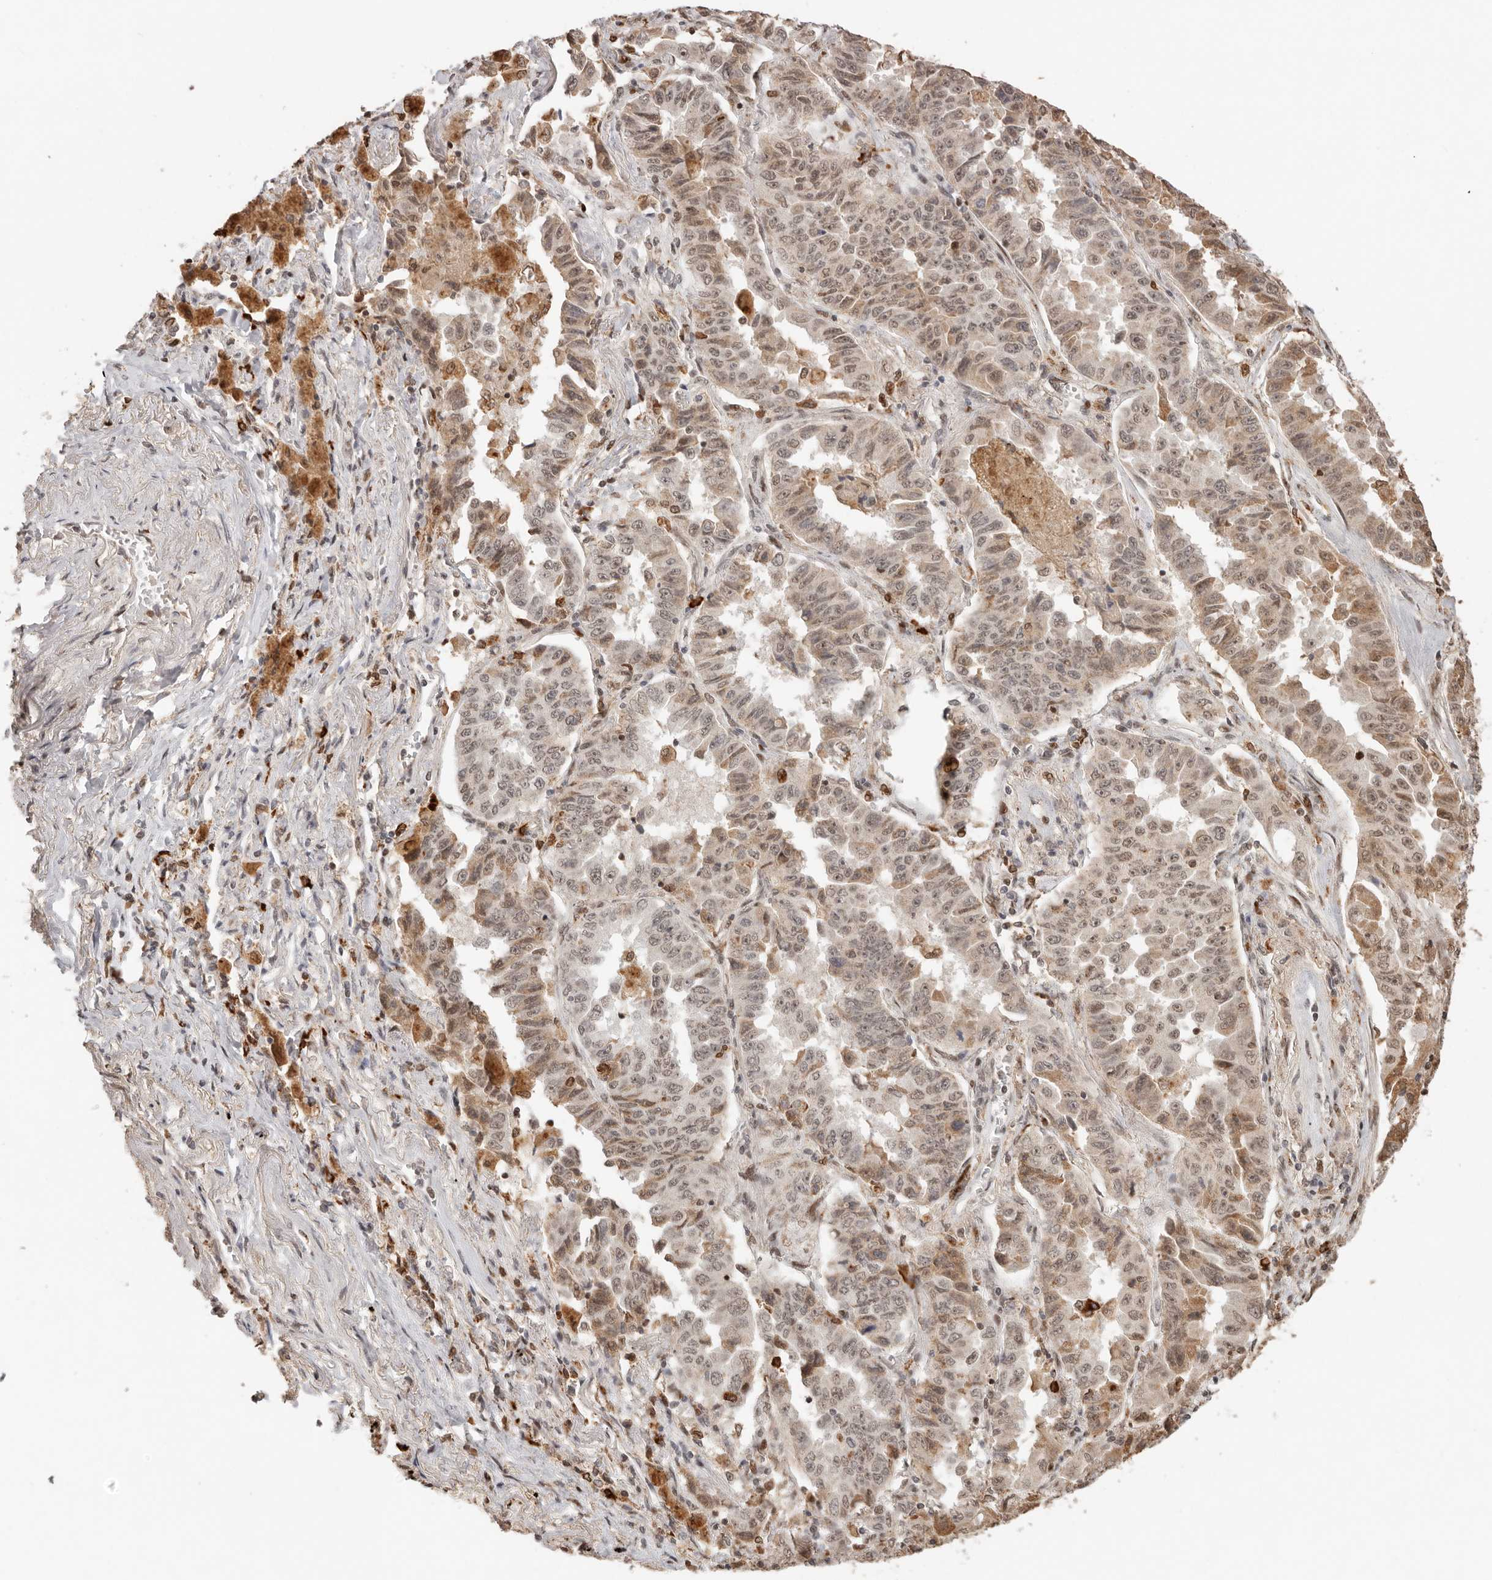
{"staining": {"intensity": "weak", "quantity": ">75%", "location": "nuclear"}, "tissue": "lung cancer", "cell_type": "Tumor cells", "image_type": "cancer", "snomed": [{"axis": "morphology", "description": "Adenocarcinoma, NOS"}, {"axis": "topography", "description": "Lung"}], "caption": "A brown stain highlights weak nuclear positivity of a protein in human lung cancer (adenocarcinoma) tumor cells.", "gene": "NPAS2", "patient": {"sex": "female", "age": 51}}